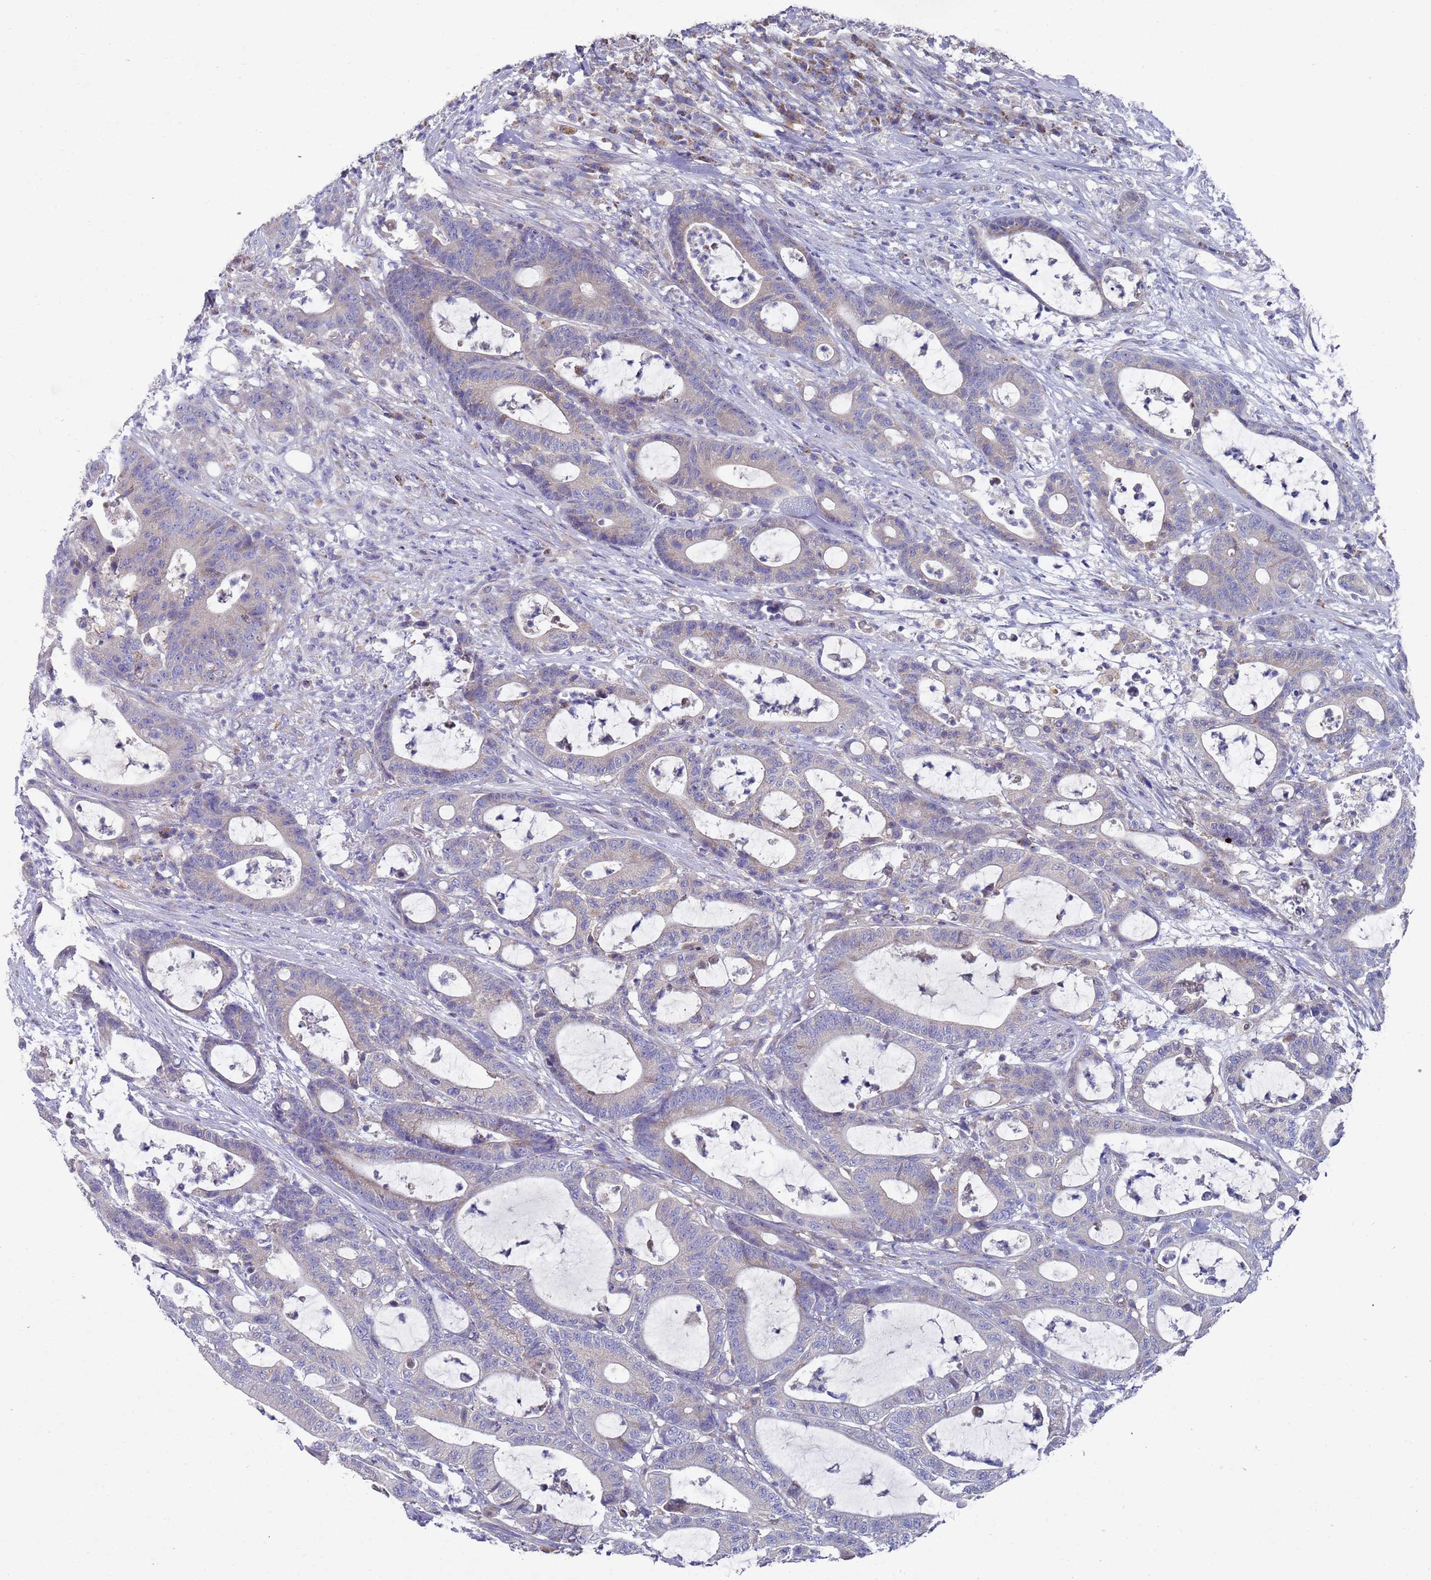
{"staining": {"intensity": "negative", "quantity": "none", "location": "none"}, "tissue": "colorectal cancer", "cell_type": "Tumor cells", "image_type": "cancer", "snomed": [{"axis": "morphology", "description": "Adenocarcinoma, NOS"}, {"axis": "topography", "description": "Colon"}], "caption": "This is a histopathology image of immunohistochemistry (IHC) staining of colorectal cancer (adenocarcinoma), which shows no expression in tumor cells.", "gene": "NPEPPS", "patient": {"sex": "female", "age": 84}}